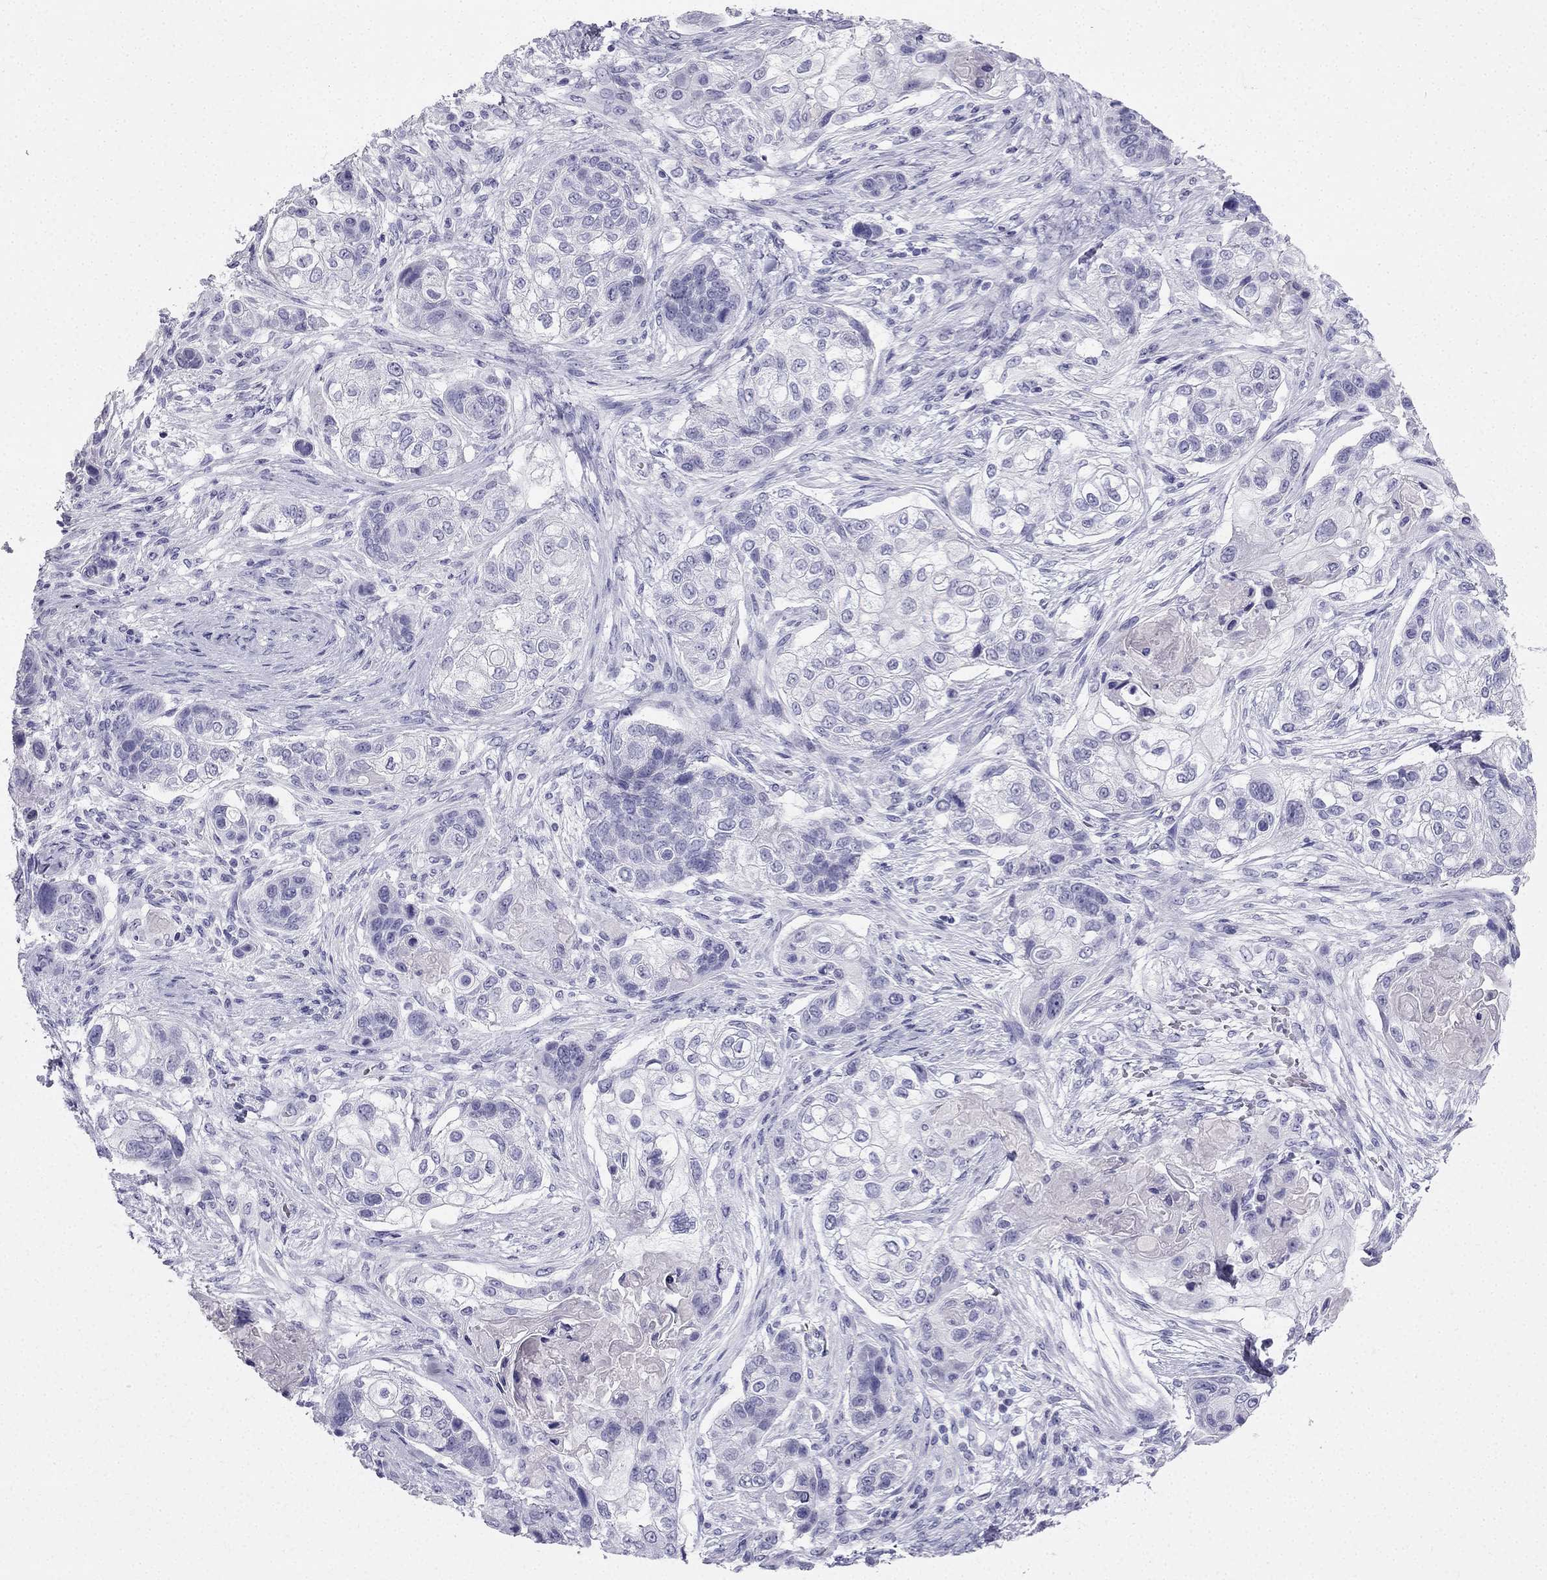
{"staining": {"intensity": "negative", "quantity": "none", "location": "none"}, "tissue": "lung cancer", "cell_type": "Tumor cells", "image_type": "cancer", "snomed": [{"axis": "morphology", "description": "Squamous cell carcinoma, NOS"}, {"axis": "topography", "description": "Lung"}], "caption": "Photomicrograph shows no significant protein positivity in tumor cells of lung cancer. Brightfield microscopy of immunohistochemistry stained with DAB (3,3'-diaminobenzidine) (brown) and hematoxylin (blue), captured at high magnification.", "gene": "TFF3", "patient": {"sex": "male", "age": 69}}